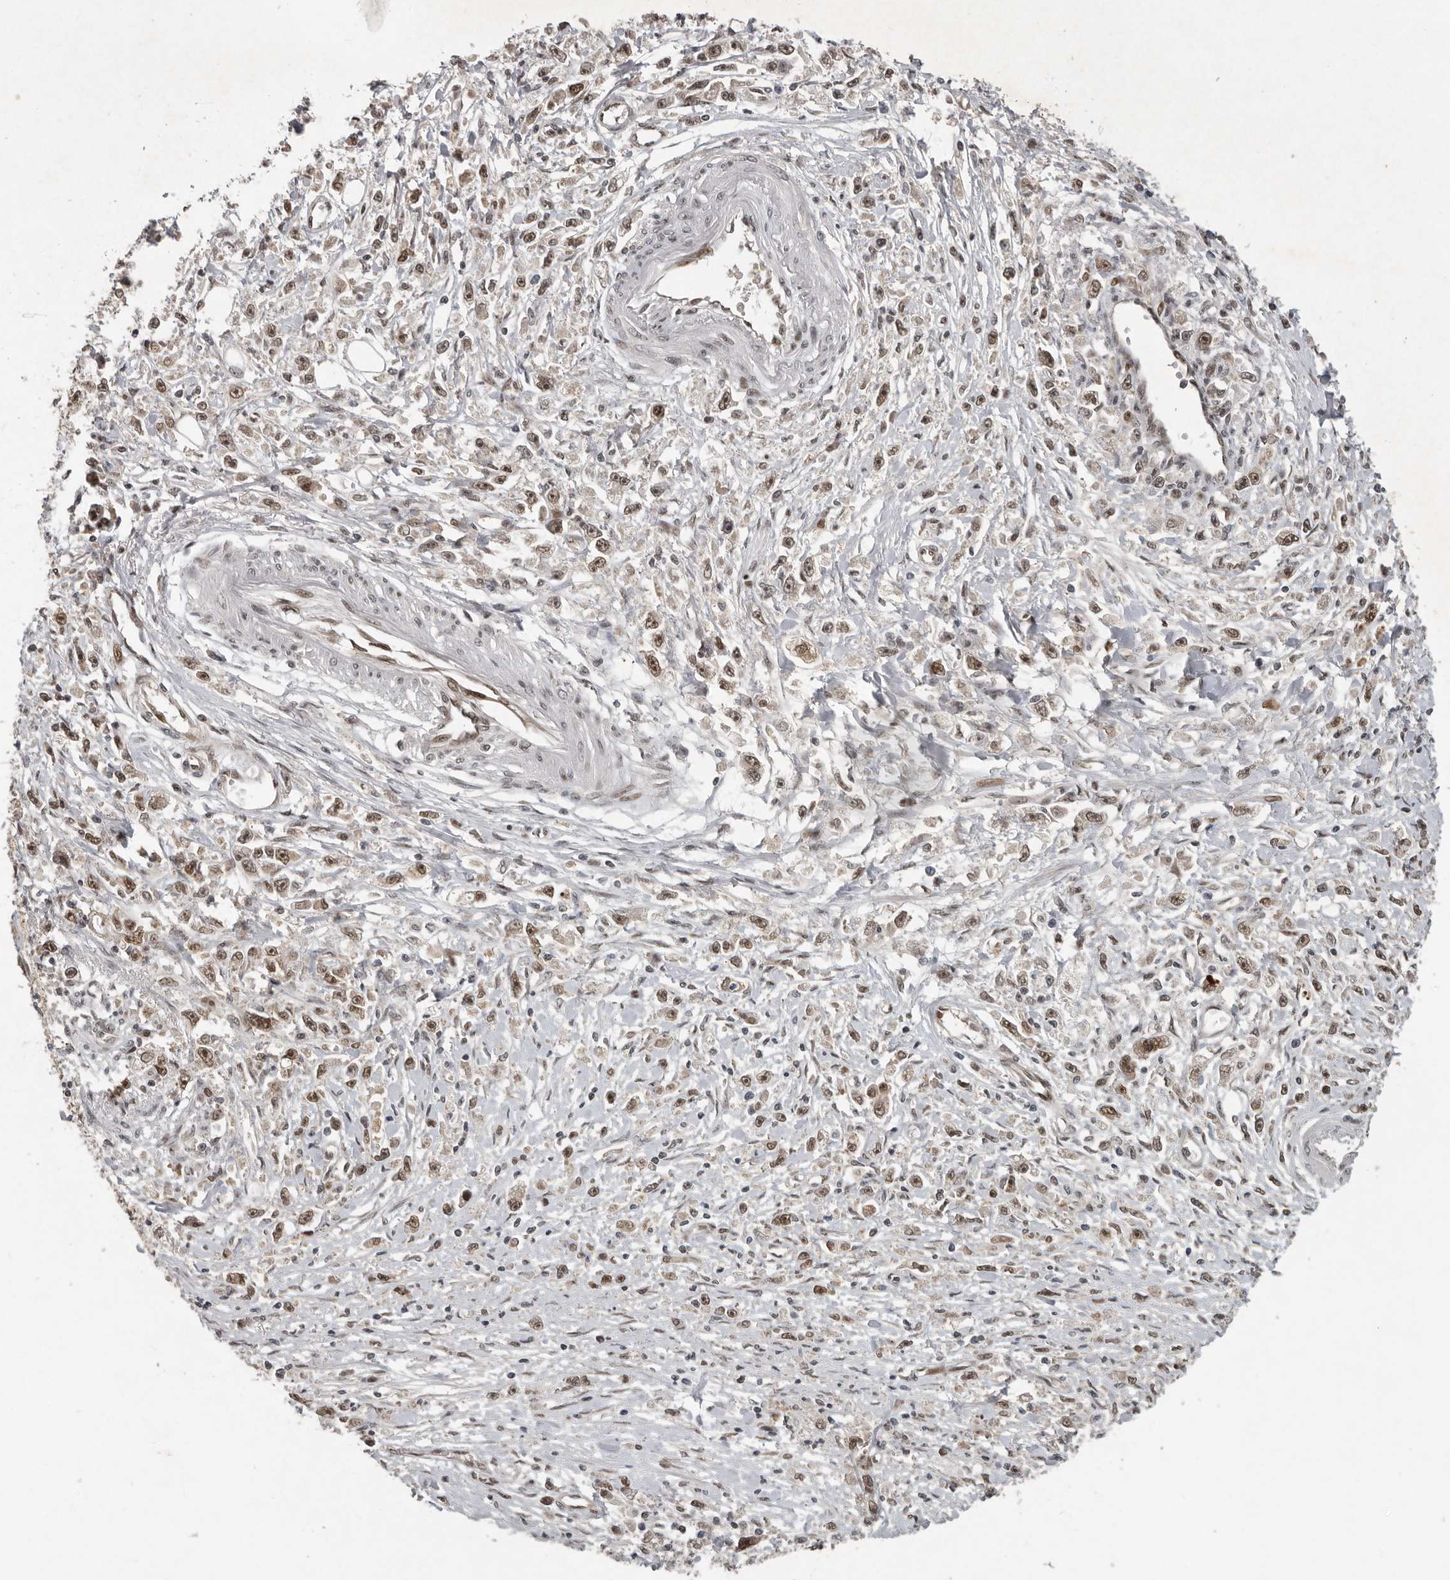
{"staining": {"intensity": "weak", "quantity": ">75%", "location": "nuclear"}, "tissue": "stomach cancer", "cell_type": "Tumor cells", "image_type": "cancer", "snomed": [{"axis": "morphology", "description": "Adenocarcinoma, NOS"}, {"axis": "topography", "description": "Stomach"}], "caption": "Immunohistochemistry of stomach cancer displays low levels of weak nuclear positivity in about >75% of tumor cells.", "gene": "CDC27", "patient": {"sex": "female", "age": 59}}